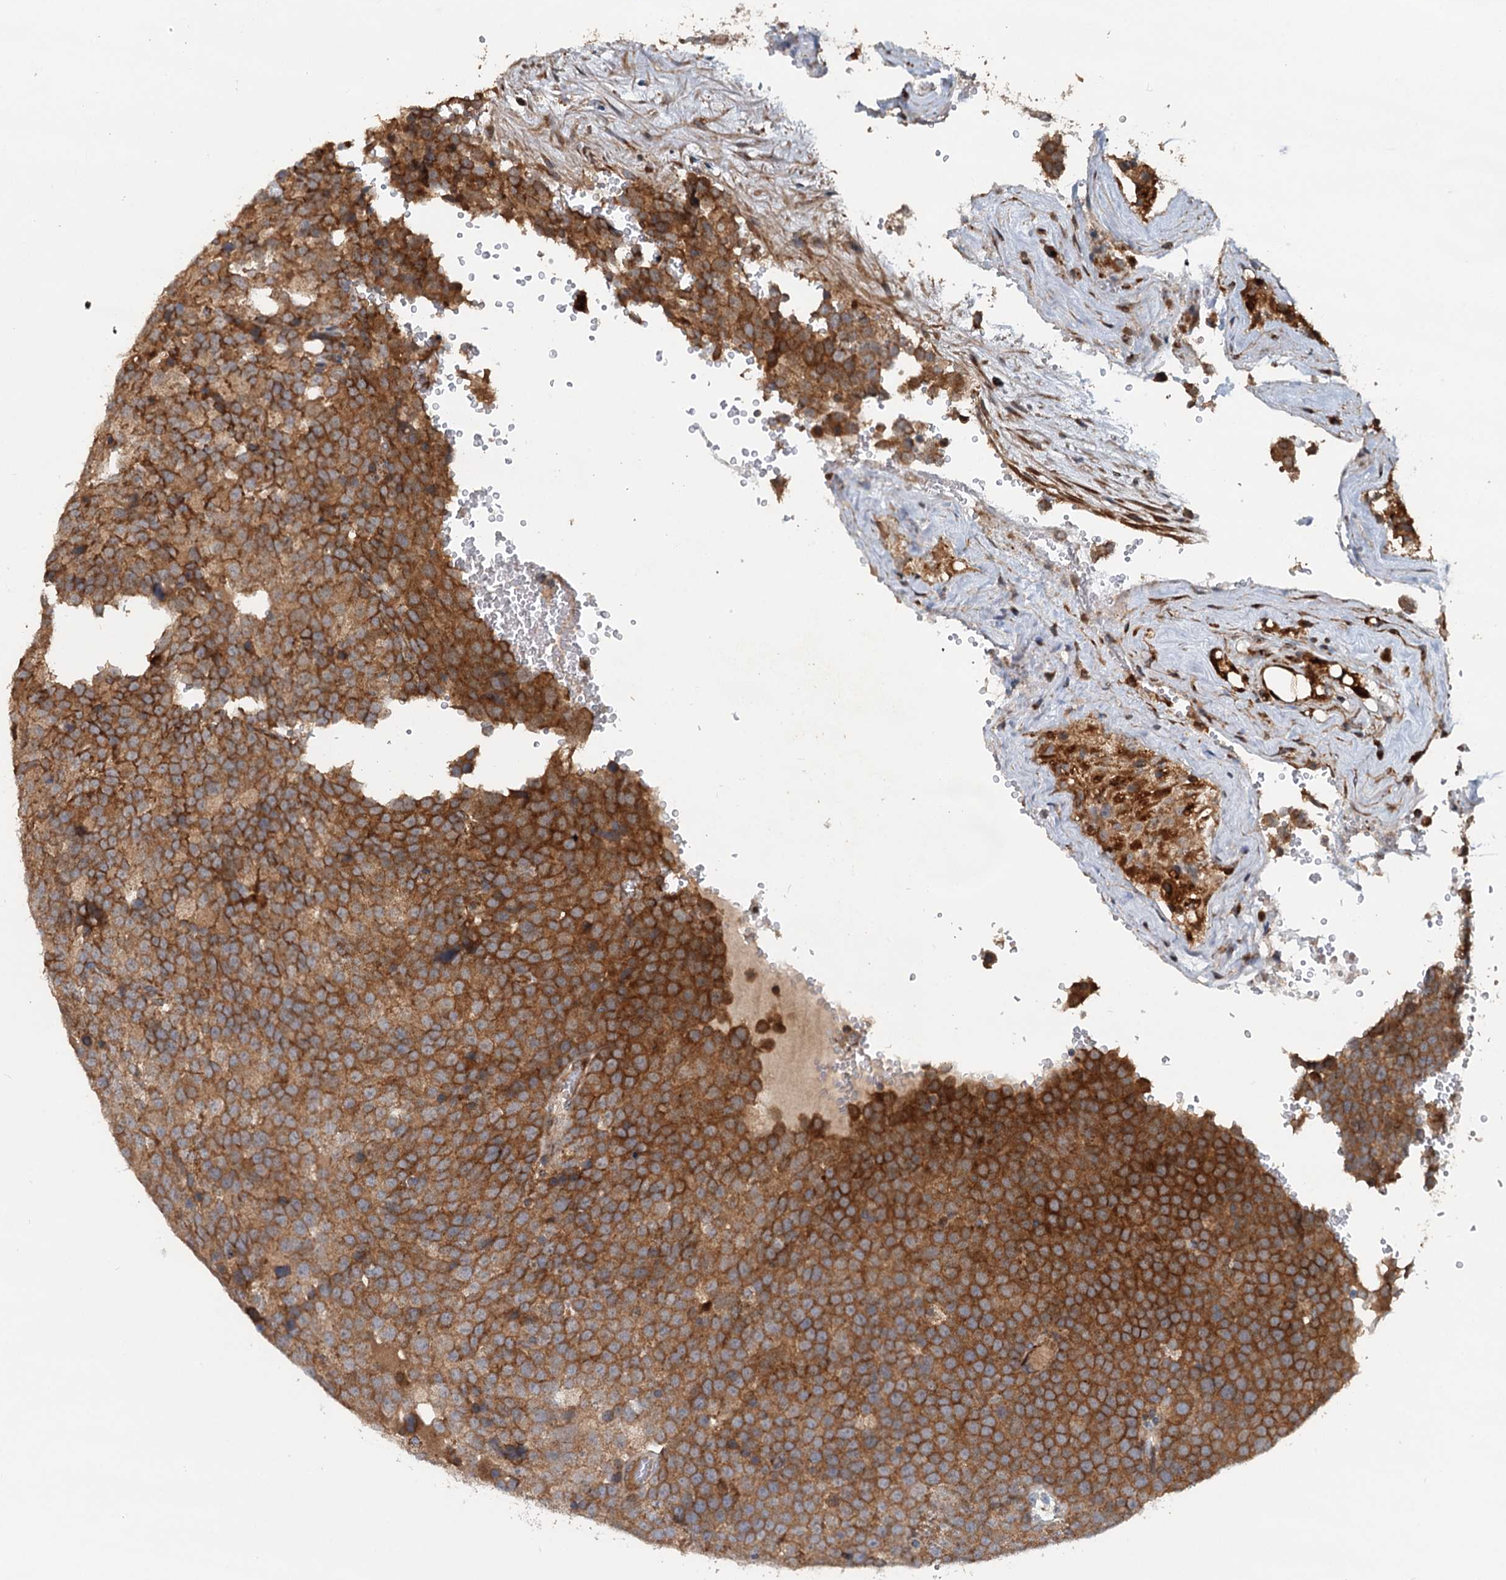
{"staining": {"intensity": "strong", "quantity": ">75%", "location": "cytoplasmic/membranous"}, "tissue": "testis cancer", "cell_type": "Tumor cells", "image_type": "cancer", "snomed": [{"axis": "morphology", "description": "Seminoma, NOS"}, {"axis": "topography", "description": "Testis"}], "caption": "Brown immunohistochemical staining in seminoma (testis) displays strong cytoplasmic/membranous staining in approximately >75% of tumor cells.", "gene": "LRRK2", "patient": {"sex": "male", "age": 71}}